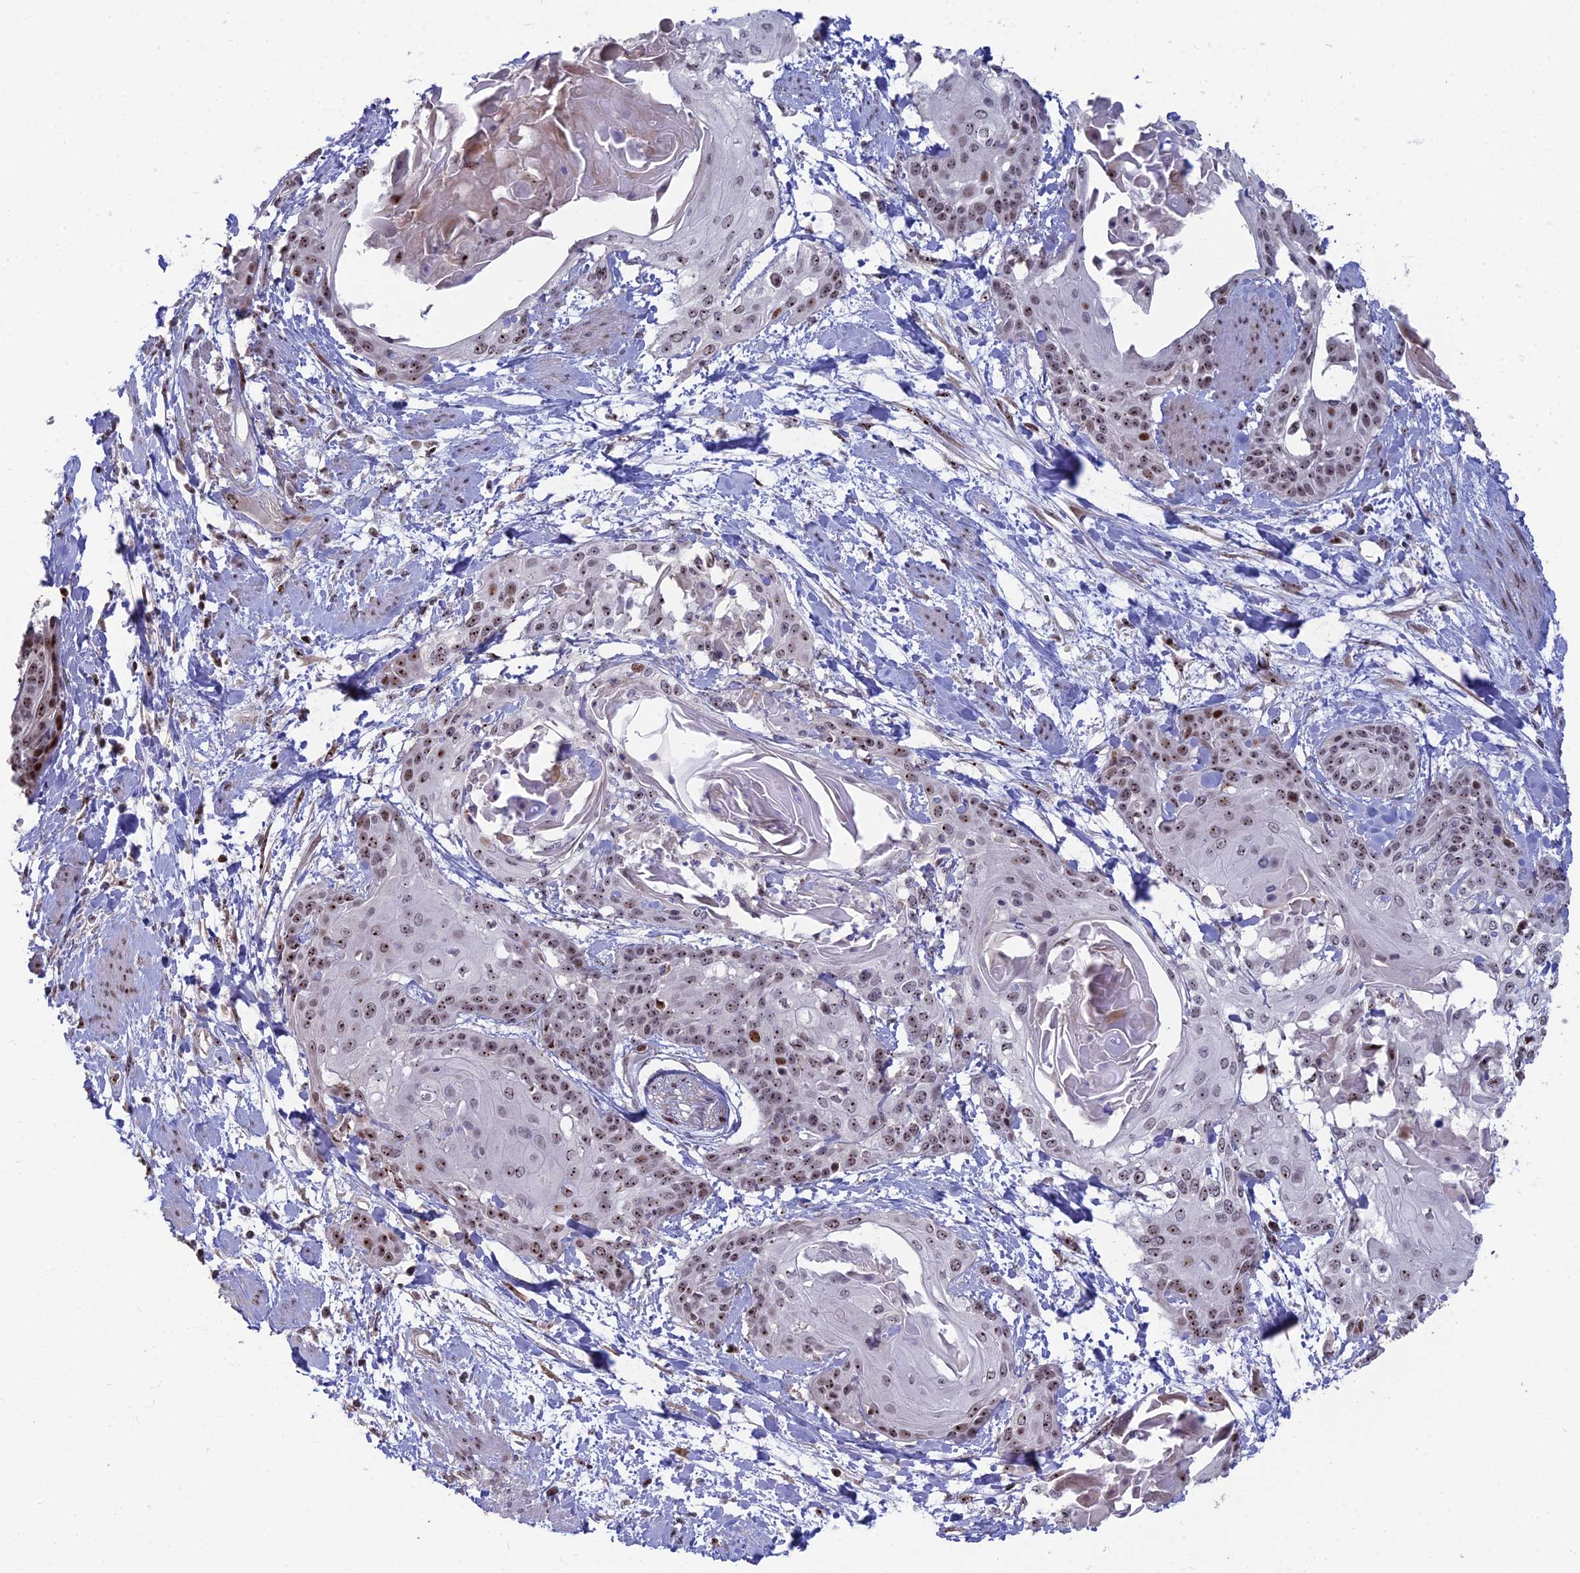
{"staining": {"intensity": "moderate", "quantity": ">75%", "location": "nuclear"}, "tissue": "cervical cancer", "cell_type": "Tumor cells", "image_type": "cancer", "snomed": [{"axis": "morphology", "description": "Squamous cell carcinoma, NOS"}, {"axis": "topography", "description": "Cervix"}], "caption": "Cervical squamous cell carcinoma was stained to show a protein in brown. There is medium levels of moderate nuclear staining in about >75% of tumor cells. (DAB (3,3'-diaminobenzidine) IHC, brown staining for protein, blue staining for nuclei).", "gene": "FAM131A", "patient": {"sex": "female", "age": 57}}